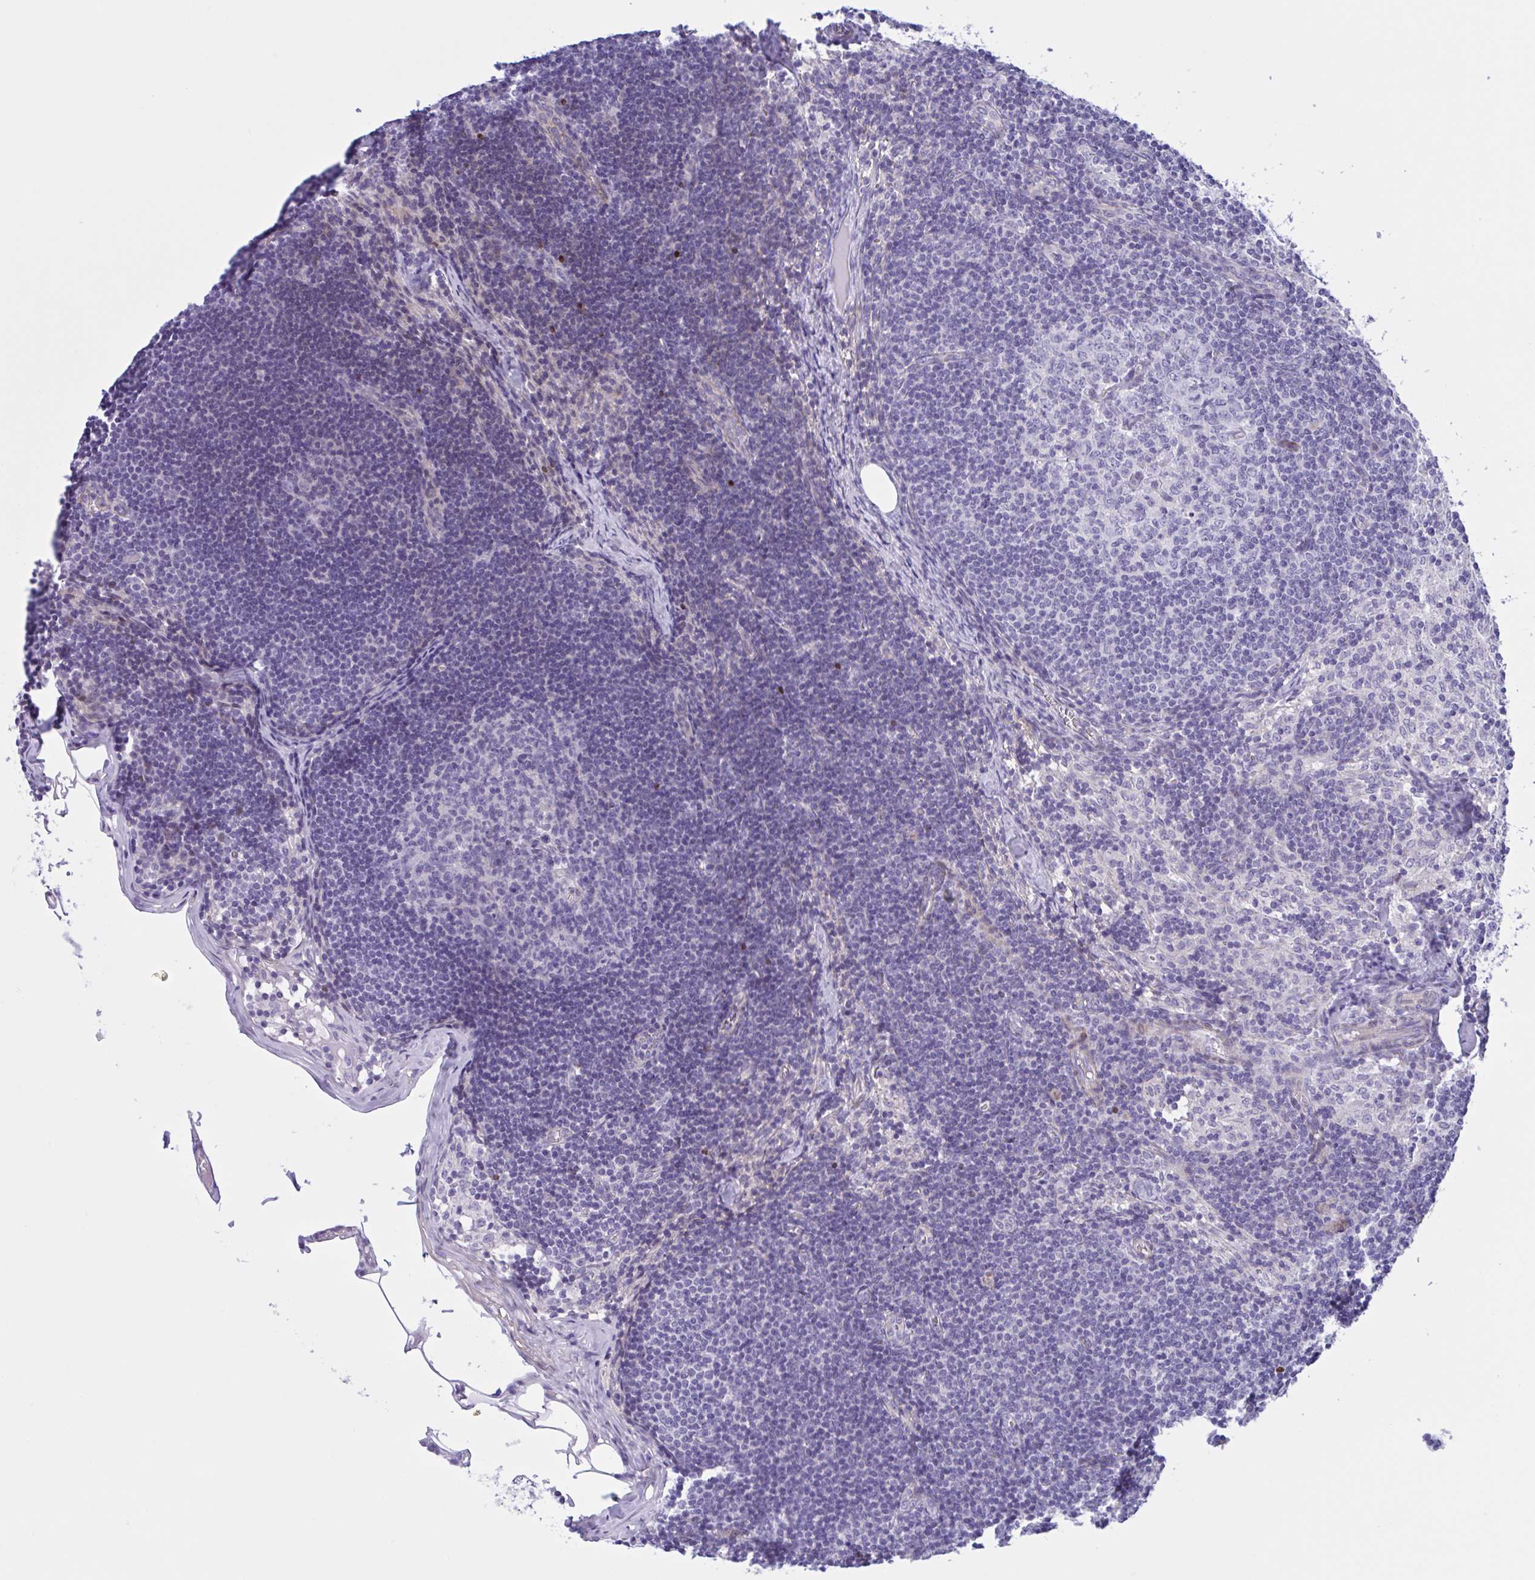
{"staining": {"intensity": "negative", "quantity": "none", "location": "none"}, "tissue": "lymph node", "cell_type": "Germinal center cells", "image_type": "normal", "snomed": [{"axis": "morphology", "description": "Normal tissue, NOS"}, {"axis": "topography", "description": "Lymph node"}], "caption": "Histopathology image shows no protein staining in germinal center cells of unremarkable lymph node. (DAB (3,3'-diaminobenzidine) immunohistochemistry (IHC), high magnification).", "gene": "AHCYL2", "patient": {"sex": "female", "age": 31}}